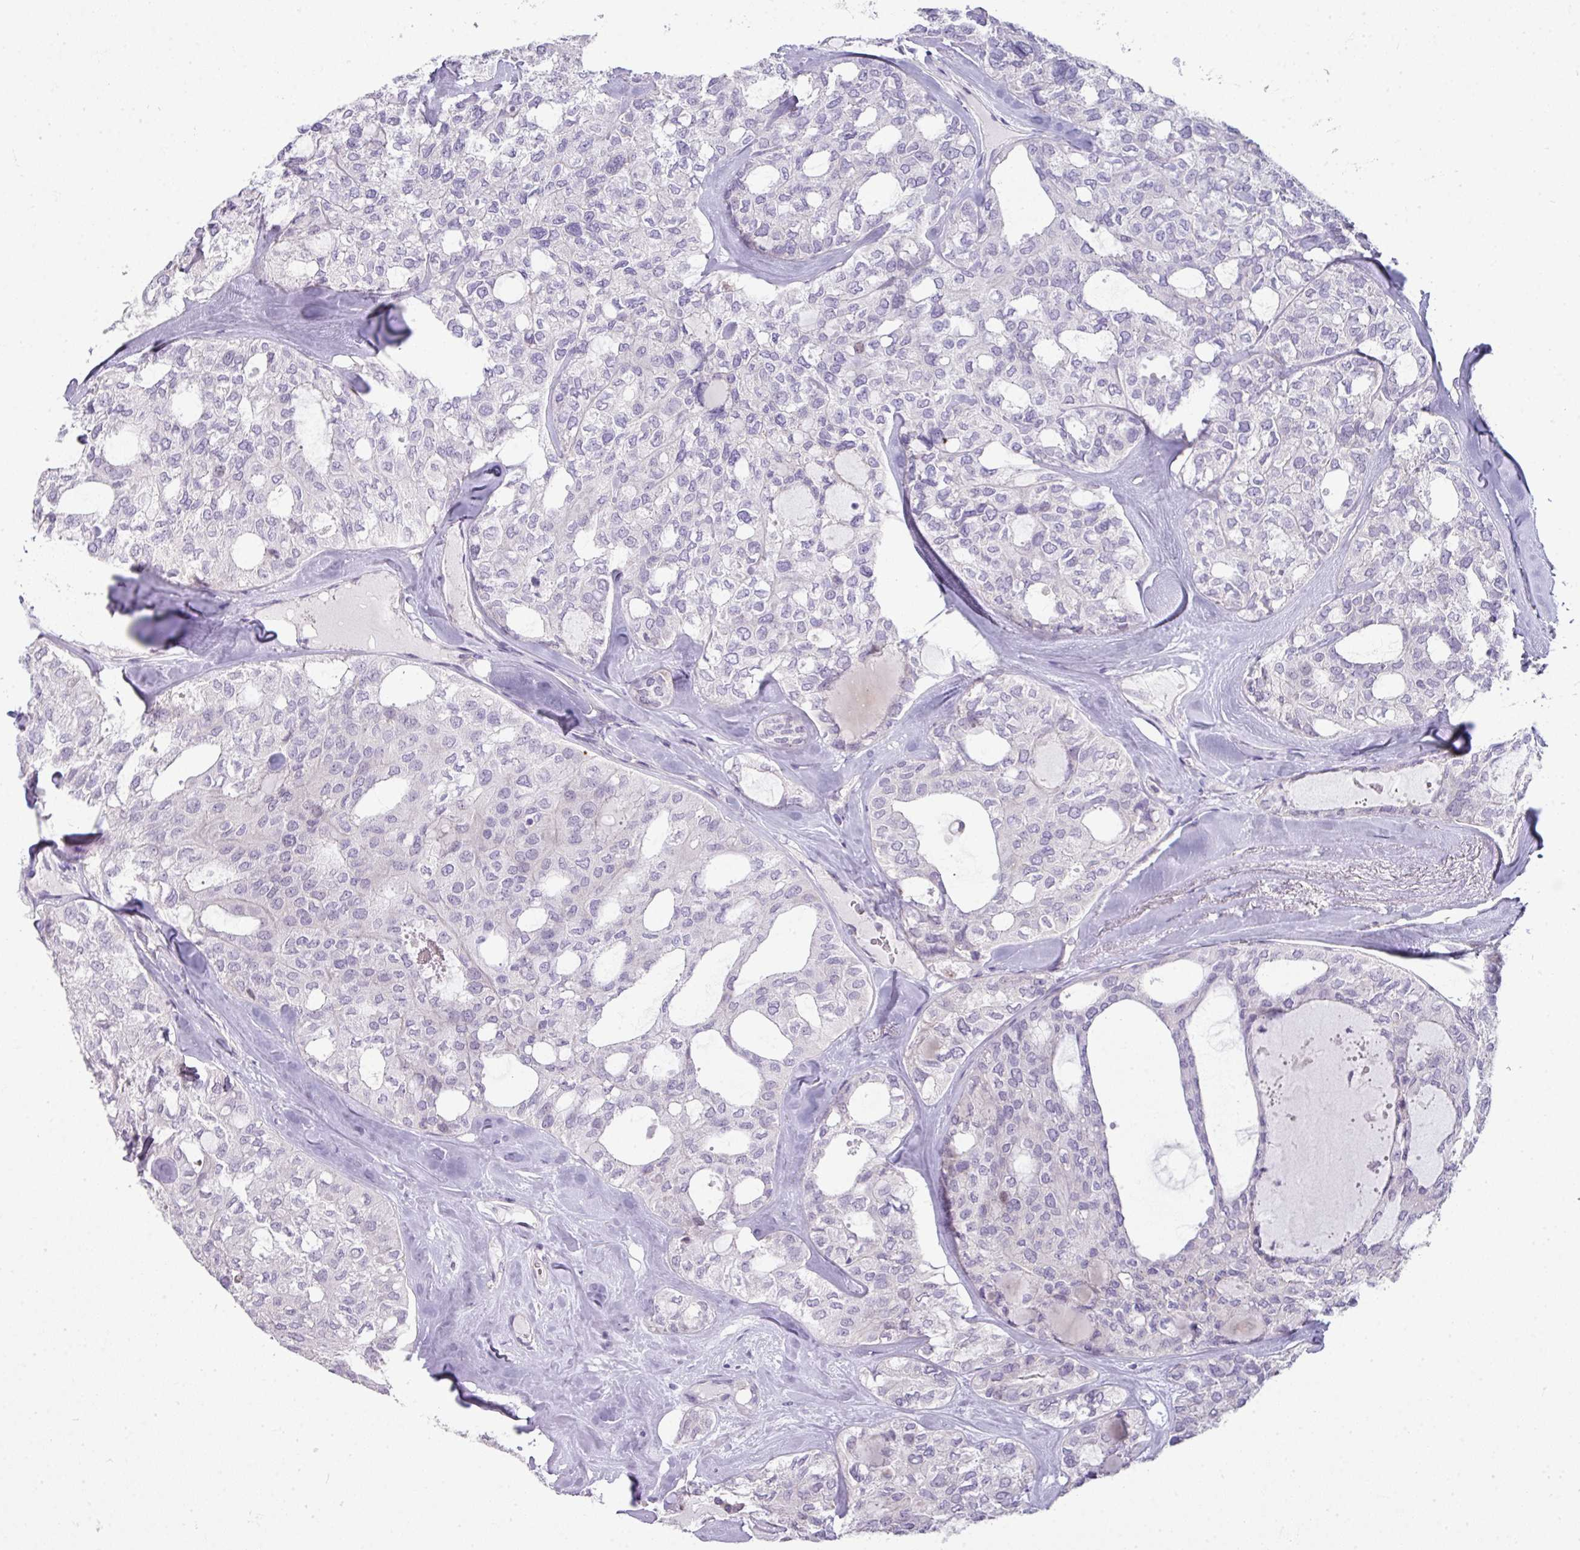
{"staining": {"intensity": "negative", "quantity": "none", "location": "none"}, "tissue": "thyroid cancer", "cell_type": "Tumor cells", "image_type": "cancer", "snomed": [{"axis": "morphology", "description": "Follicular adenoma carcinoma, NOS"}, {"axis": "topography", "description": "Thyroid gland"}], "caption": "Immunohistochemistry image of neoplastic tissue: thyroid follicular adenoma carcinoma stained with DAB displays no significant protein staining in tumor cells.", "gene": "STAT5A", "patient": {"sex": "male", "age": 75}}